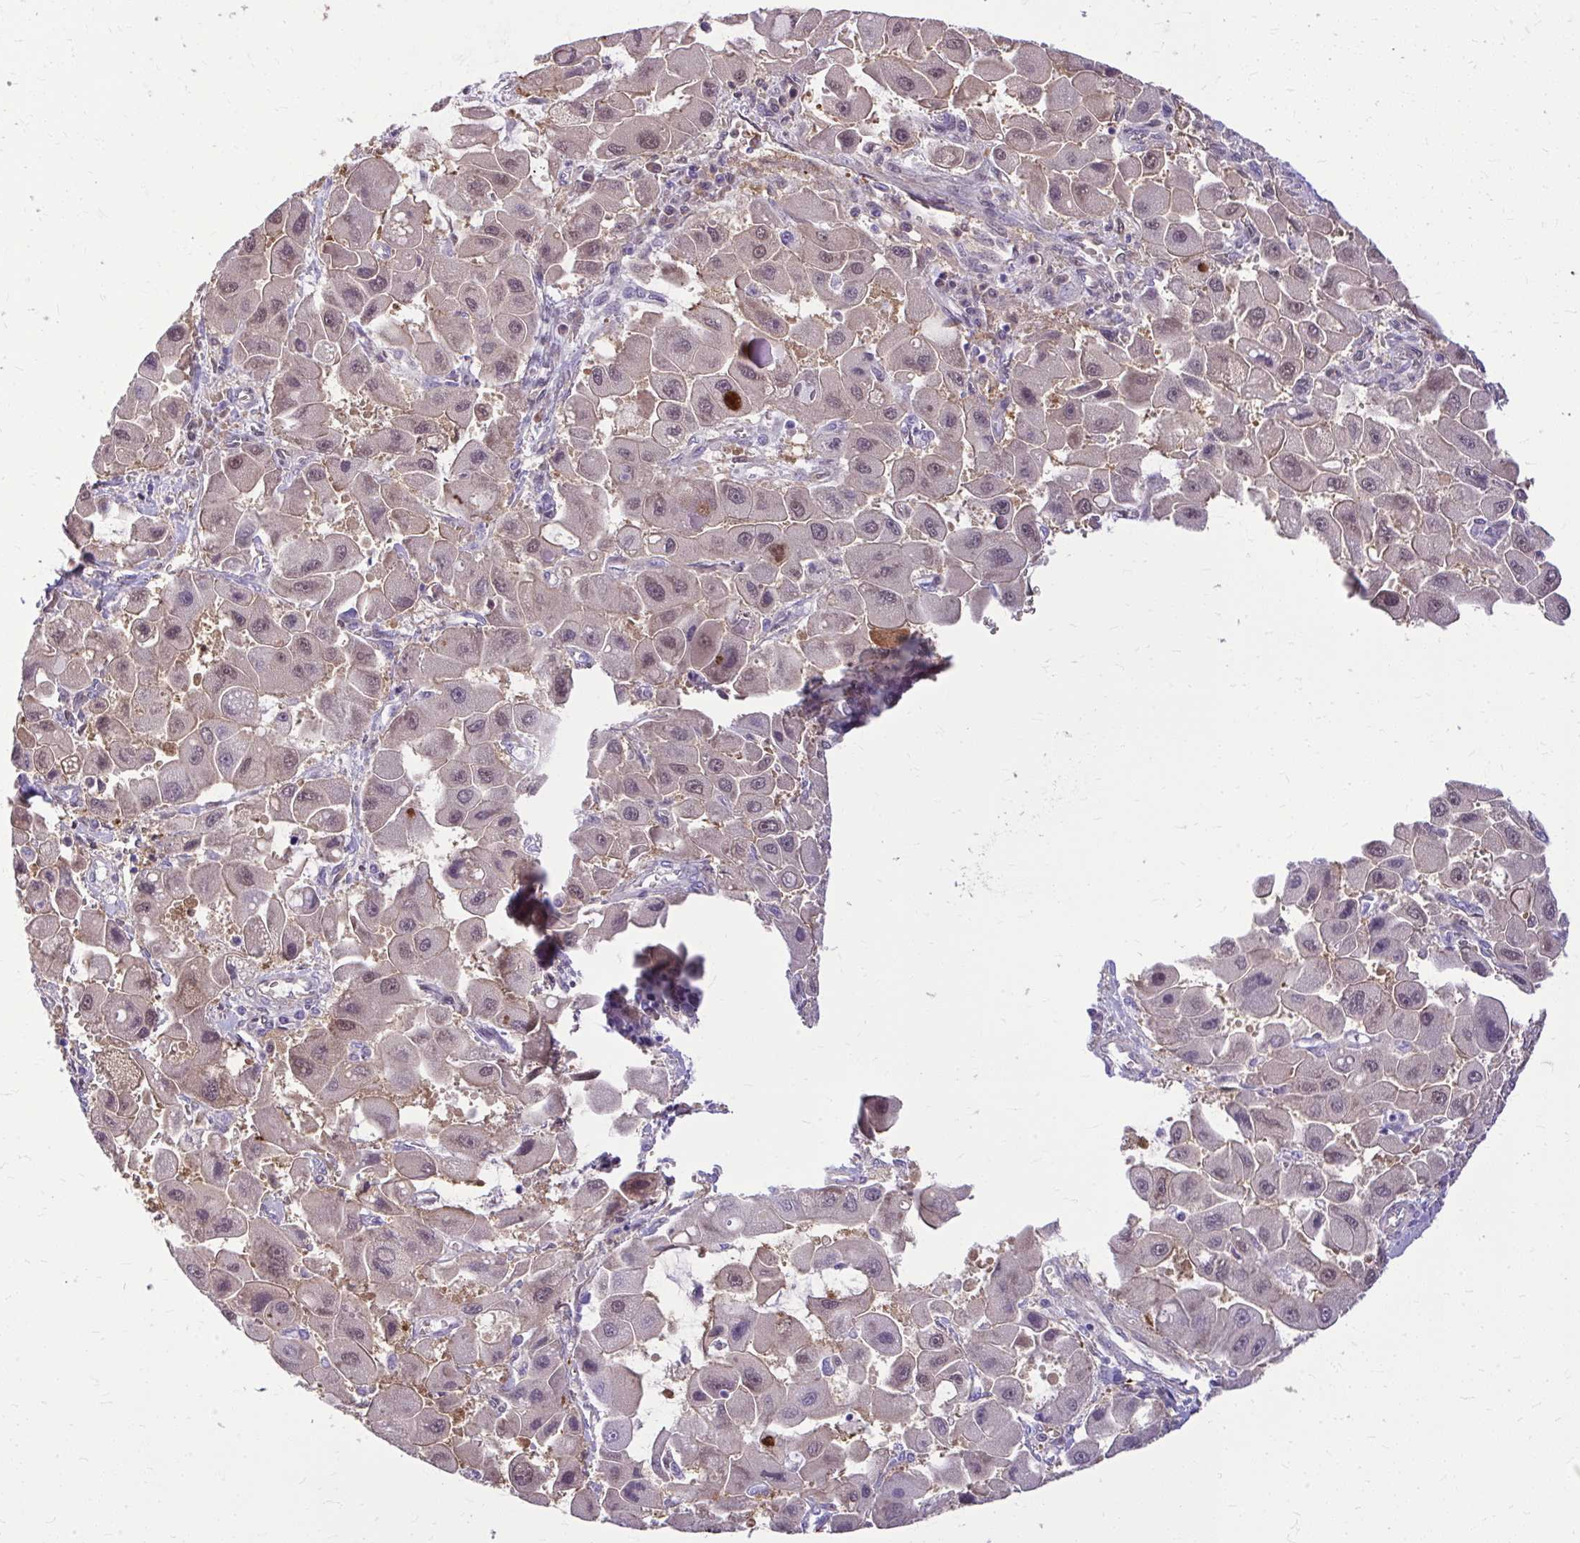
{"staining": {"intensity": "moderate", "quantity": "25%-75%", "location": "cytoplasmic/membranous,nuclear"}, "tissue": "liver cancer", "cell_type": "Tumor cells", "image_type": "cancer", "snomed": [{"axis": "morphology", "description": "Carcinoma, Hepatocellular, NOS"}, {"axis": "topography", "description": "Liver"}], "caption": "There is medium levels of moderate cytoplasmic/membranous and nuclear staining in tumor cells of liver cancer (hepatocellular carcinoma), as demonstrated by immunohistochemical staining (brown color).", "gene": "NNMT", "patient": {"sex": "male", "age": 24}}